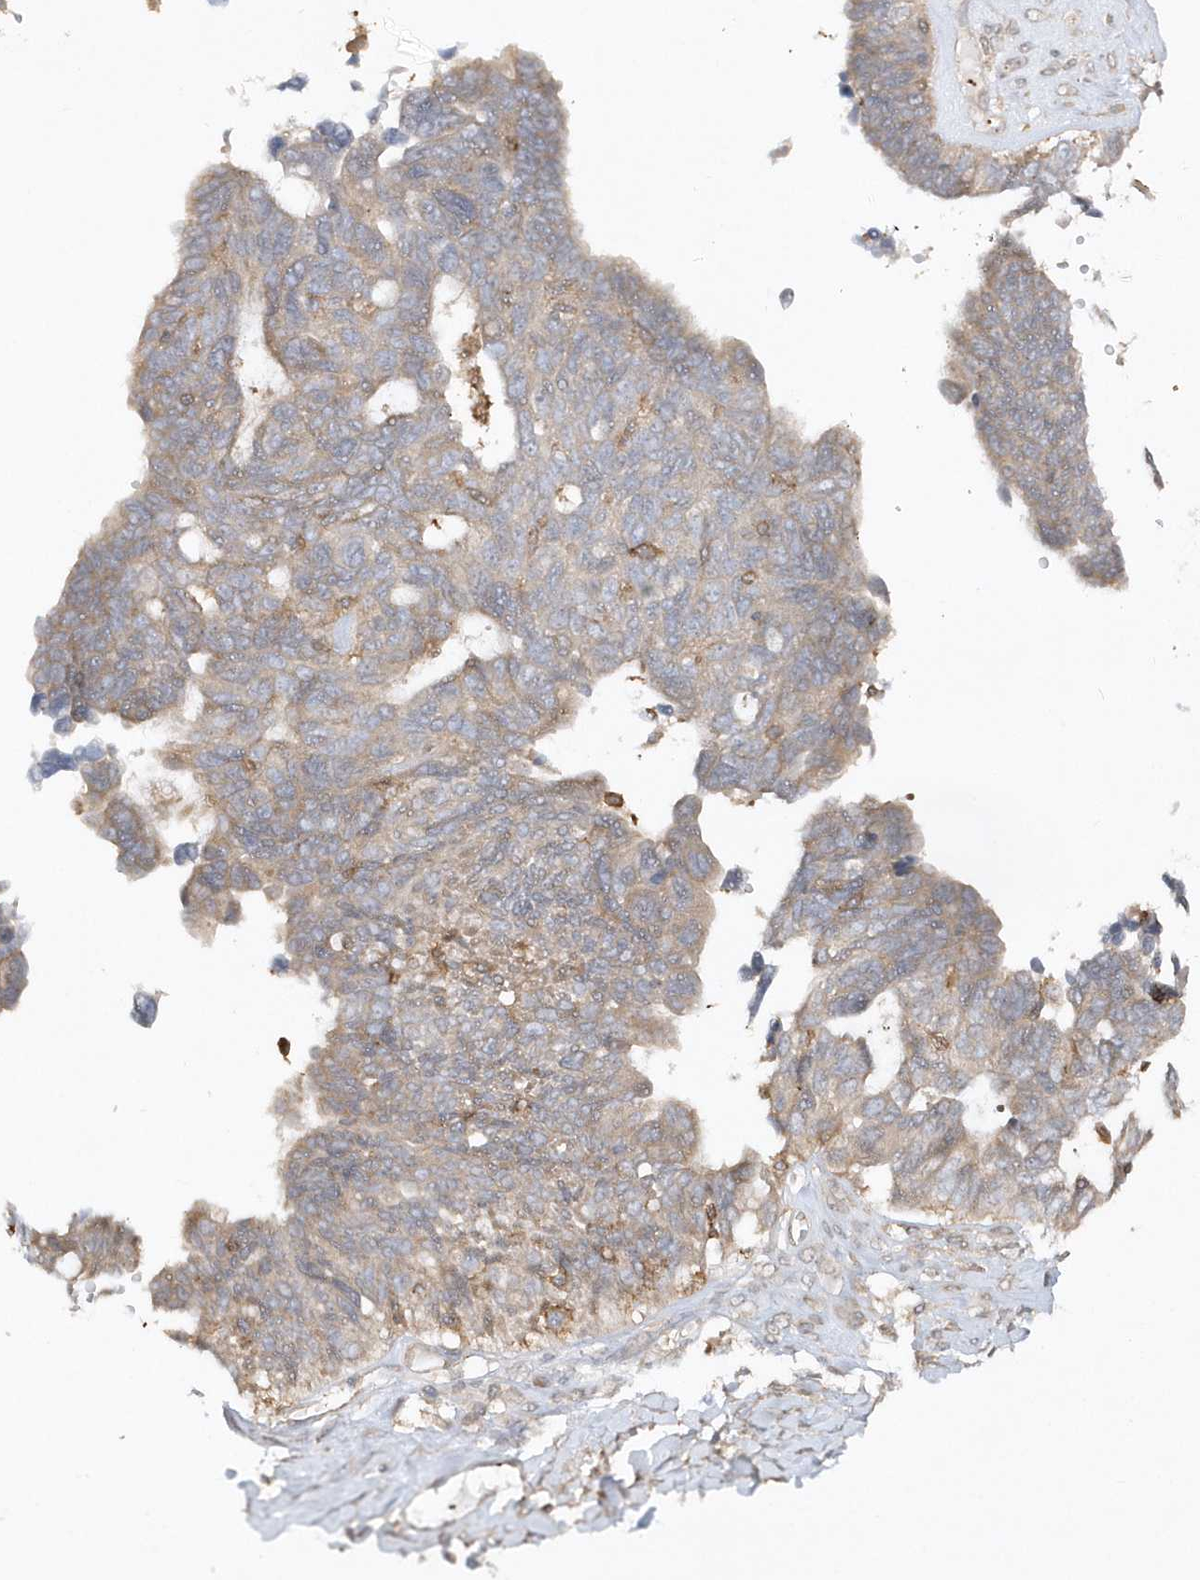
{"staining": {"intensity": "weak", "quantity": "25%-75%", "location": "cytoplasmic/membranous"}, "tissue": "ovarian cancer", "cell_type": "Tumor cells", "image_type": "cancer", "snomed": [{"axis": "morphology", "description": "Cystadenocarcinoma, serous, NOS"}, {"axis": "topography", "description": "Ovary"}], "caption": "Tumor cells reveal low levels of weak cytoplasmic/membranous staining in approximately 25%-75% of cells in human serous cystadenocarcinoma (ovarian).", "gene": "BSN", "patient": {"sex": "female", "age": 79}}